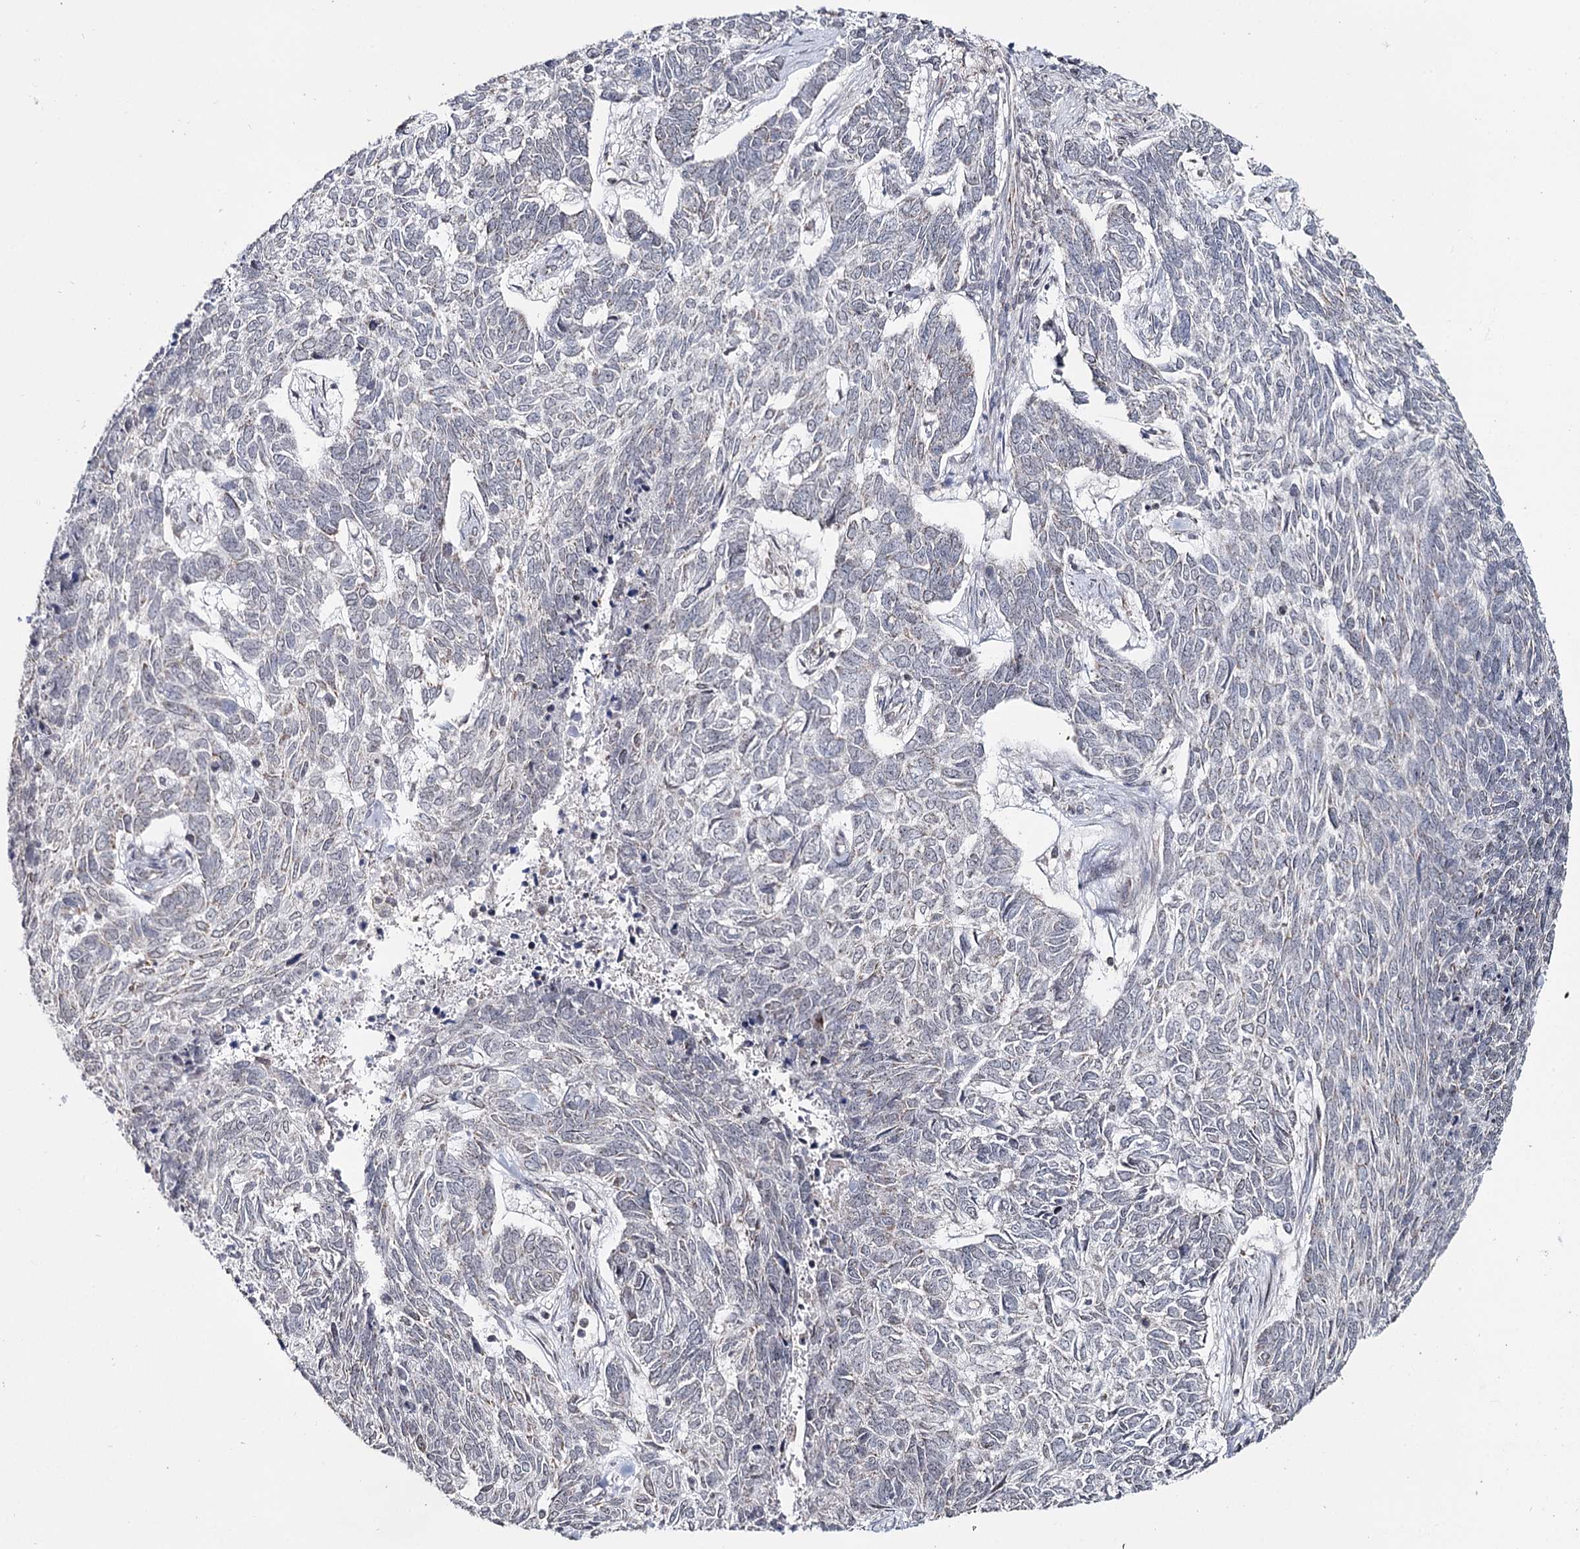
{"staining": {"intensity": "negative", "quantity": "none", "location": "none"}, "tissue": "skin cancer", "cell_type": "Tumor cells", "image_type": "cancer", "snomed": [{"axis": "morphology", "description": "Basal cell carcinoma"}, {"axis": "topography", "description": "Skin"}], "caption": "Tumor cells are negative for protein expression in human skin basal cell carcinoma.", "gene": "PDHX", "patient": {"sex": "female", "age": 65}}